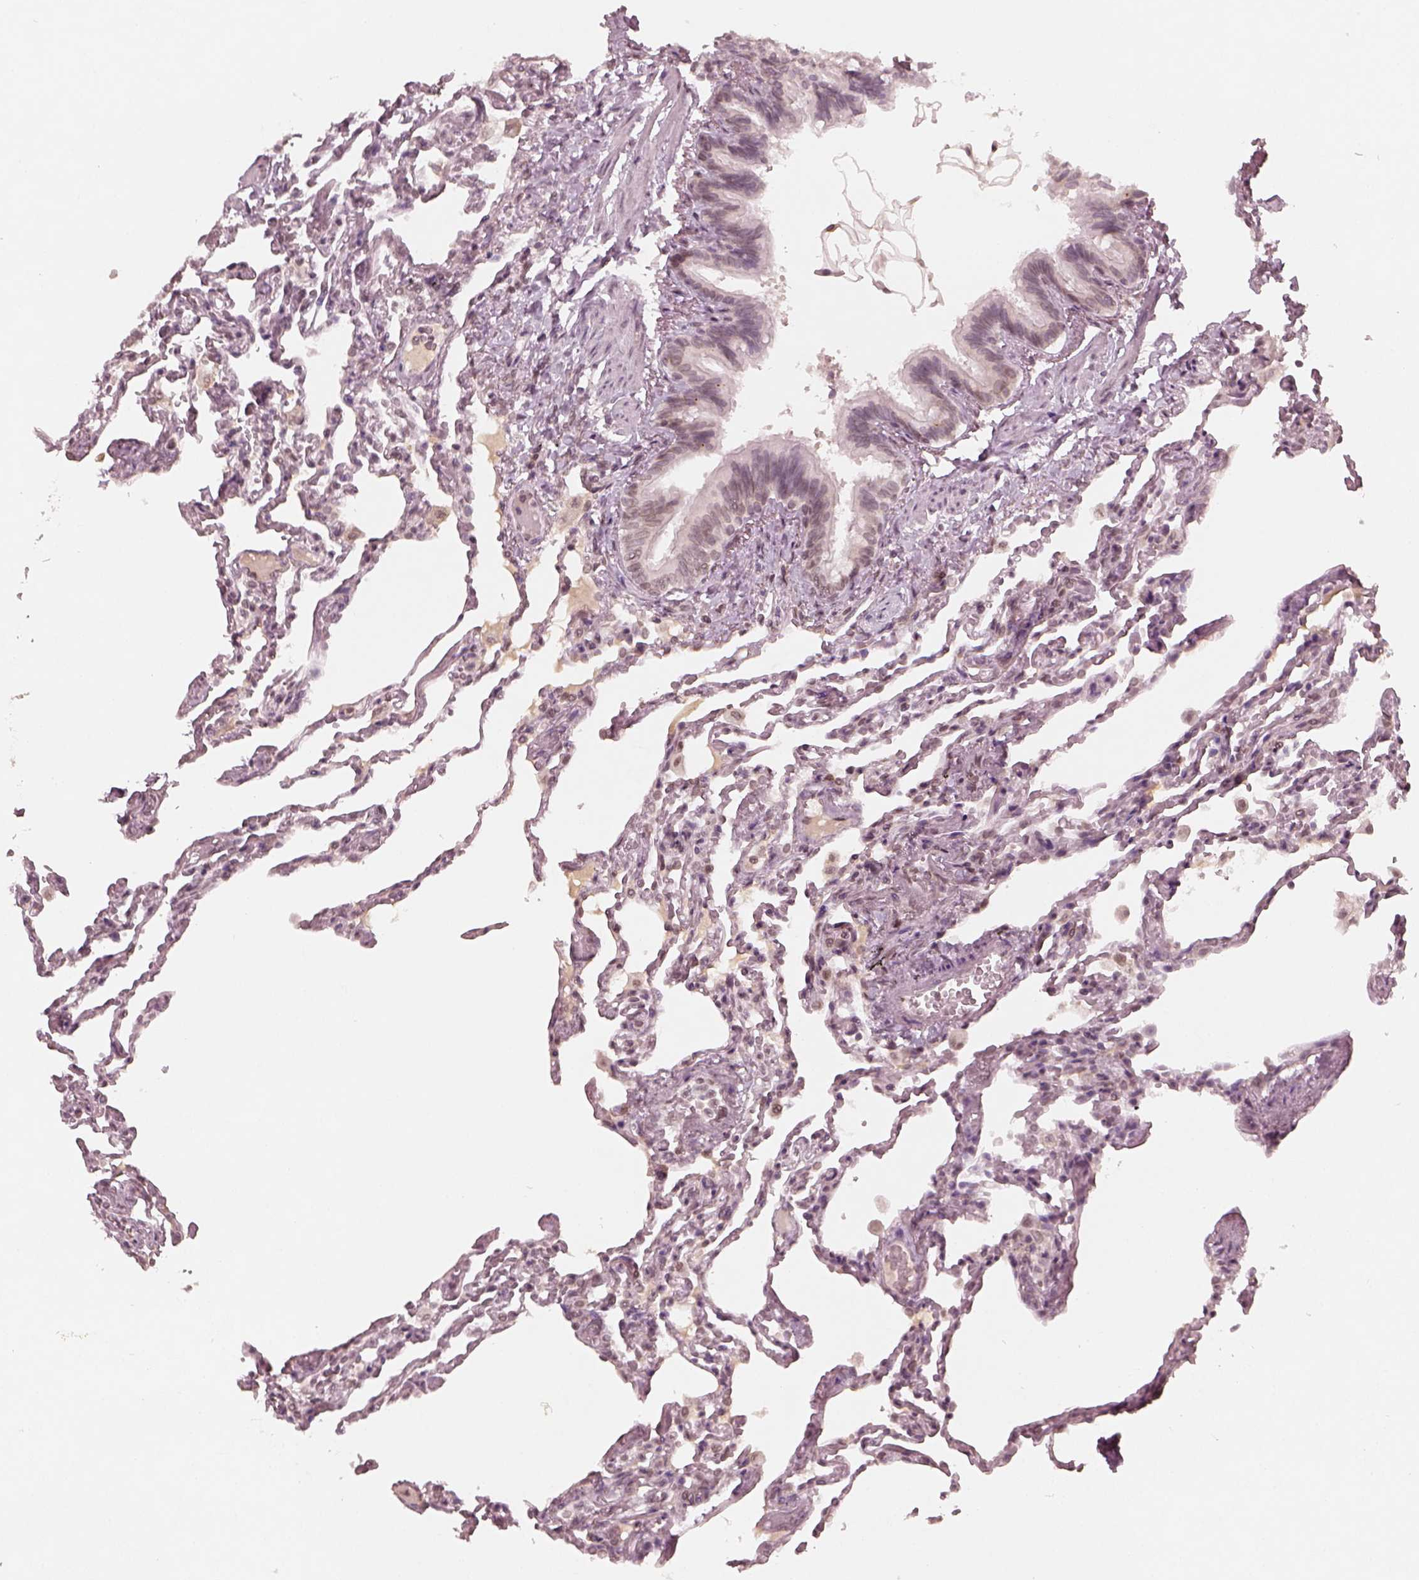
{"staining": {"intensity": "negative", "quantity": "none", "location": "none"}, "tissue": "lung", "cell_type": "Alveolar cells", "image_type": "normal", "snomed": [{"axis": "morphology", "description": "Normal tissue, NOS"}, {"axis": "topography", "description": "Lung"}], "caption": "An immunohistochemistry micrograph of benign lung is shown. There is no staining in alveolar cells of lung. (DAB (3,3'-diaminobenzidine) IHC with hematoxylin counter stain).", "gene": "DCAF12", "patient": {"sex": "female", "age": 43}}